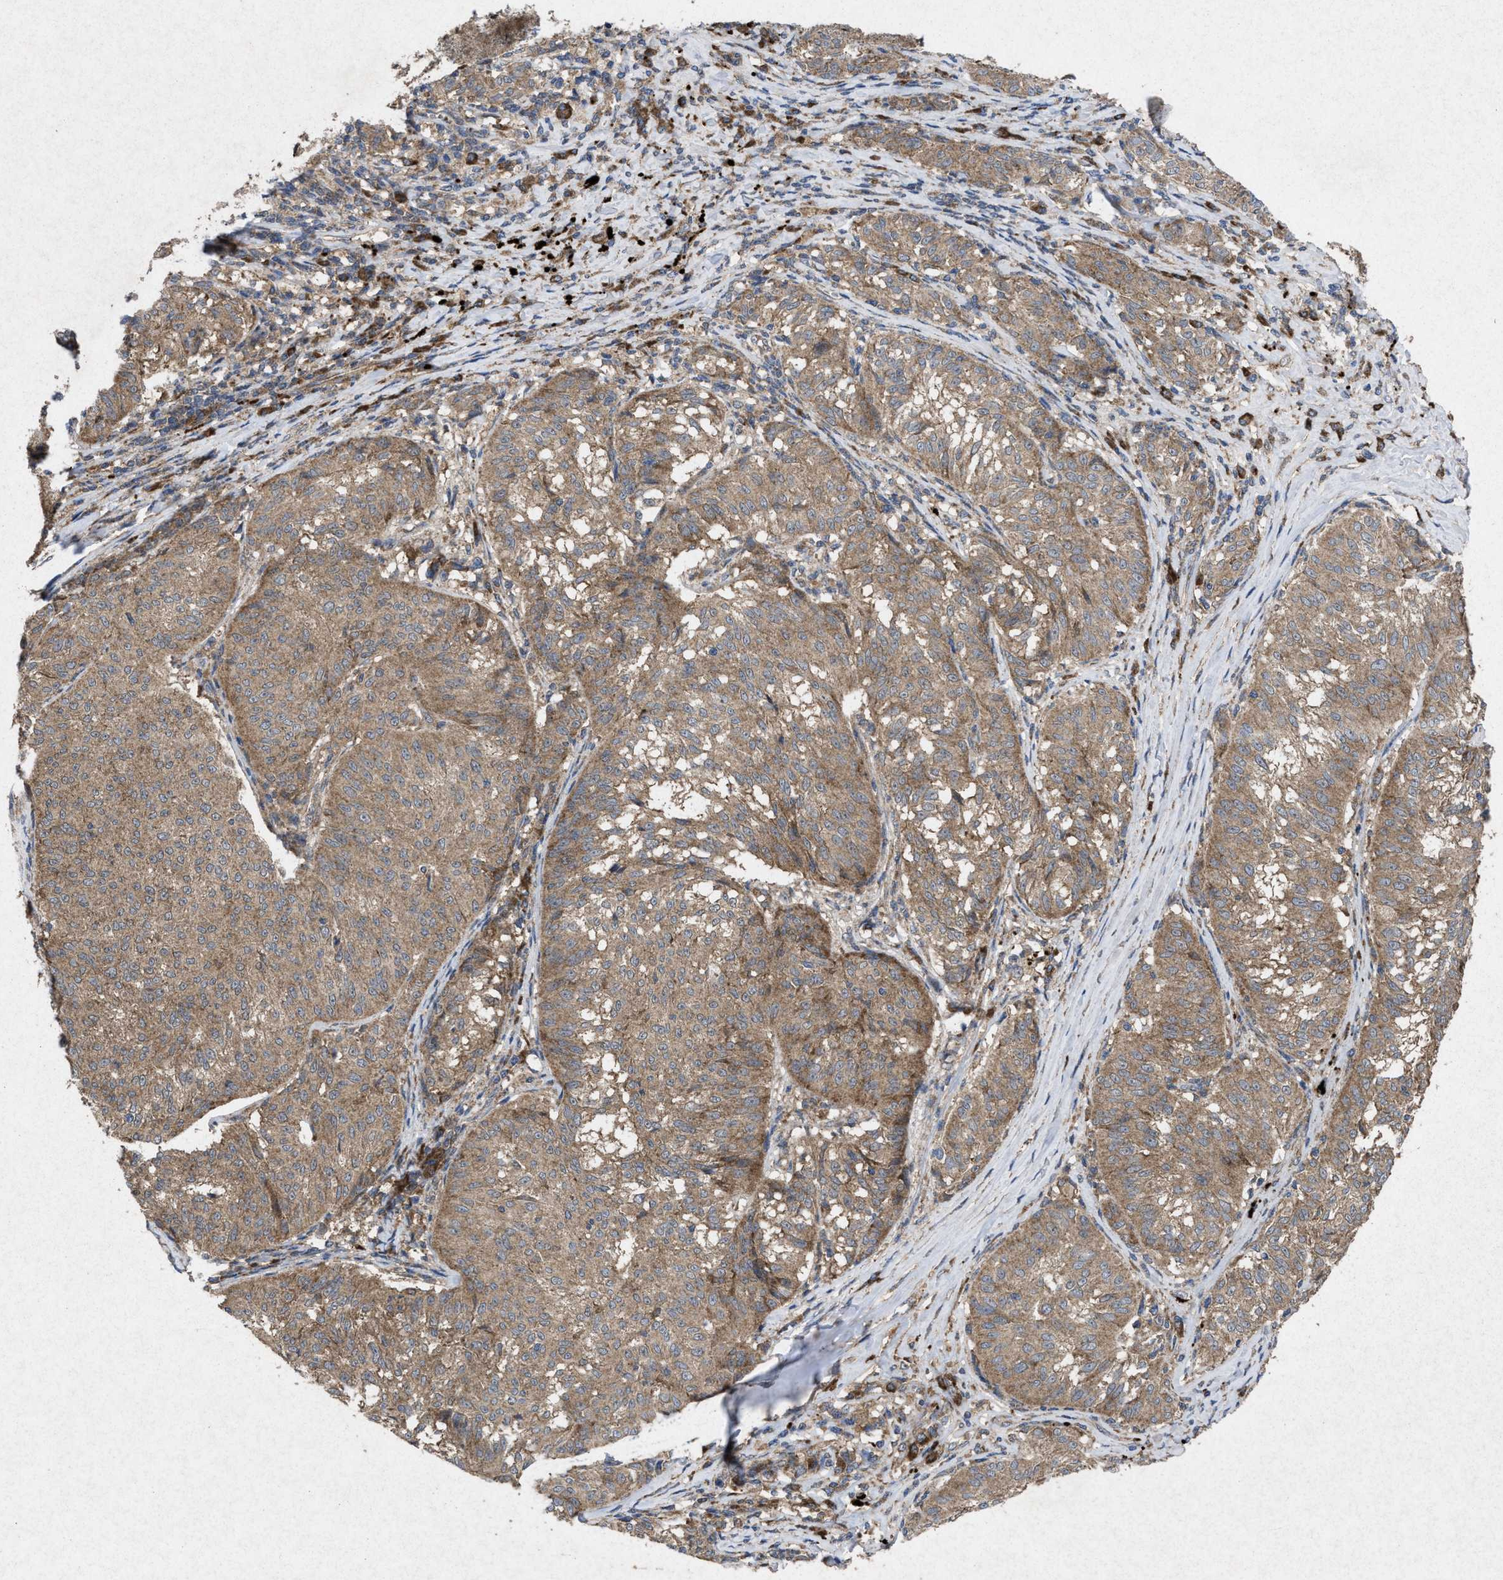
{"staining": {"intensity": "weak", "quantity": ">75%", "location": "cytoplasmic/membranous"}, "tissue": "melanoma", "cell_type": "Tumor cells", "image_type": "cancer", "snomed": [{"axis": "morphology", "description": "Malignant melanoma, NOS"}, {"axis": "topography", "description": "Skin"}], "caption": "Immunohistochemical staining of melanoma exhibits low levels of weak cytoplasmic/membranous protein staining in about >75% of tumor cells.", "gene": "MSI2", "patient": {"sex": "female", "age": 72}}